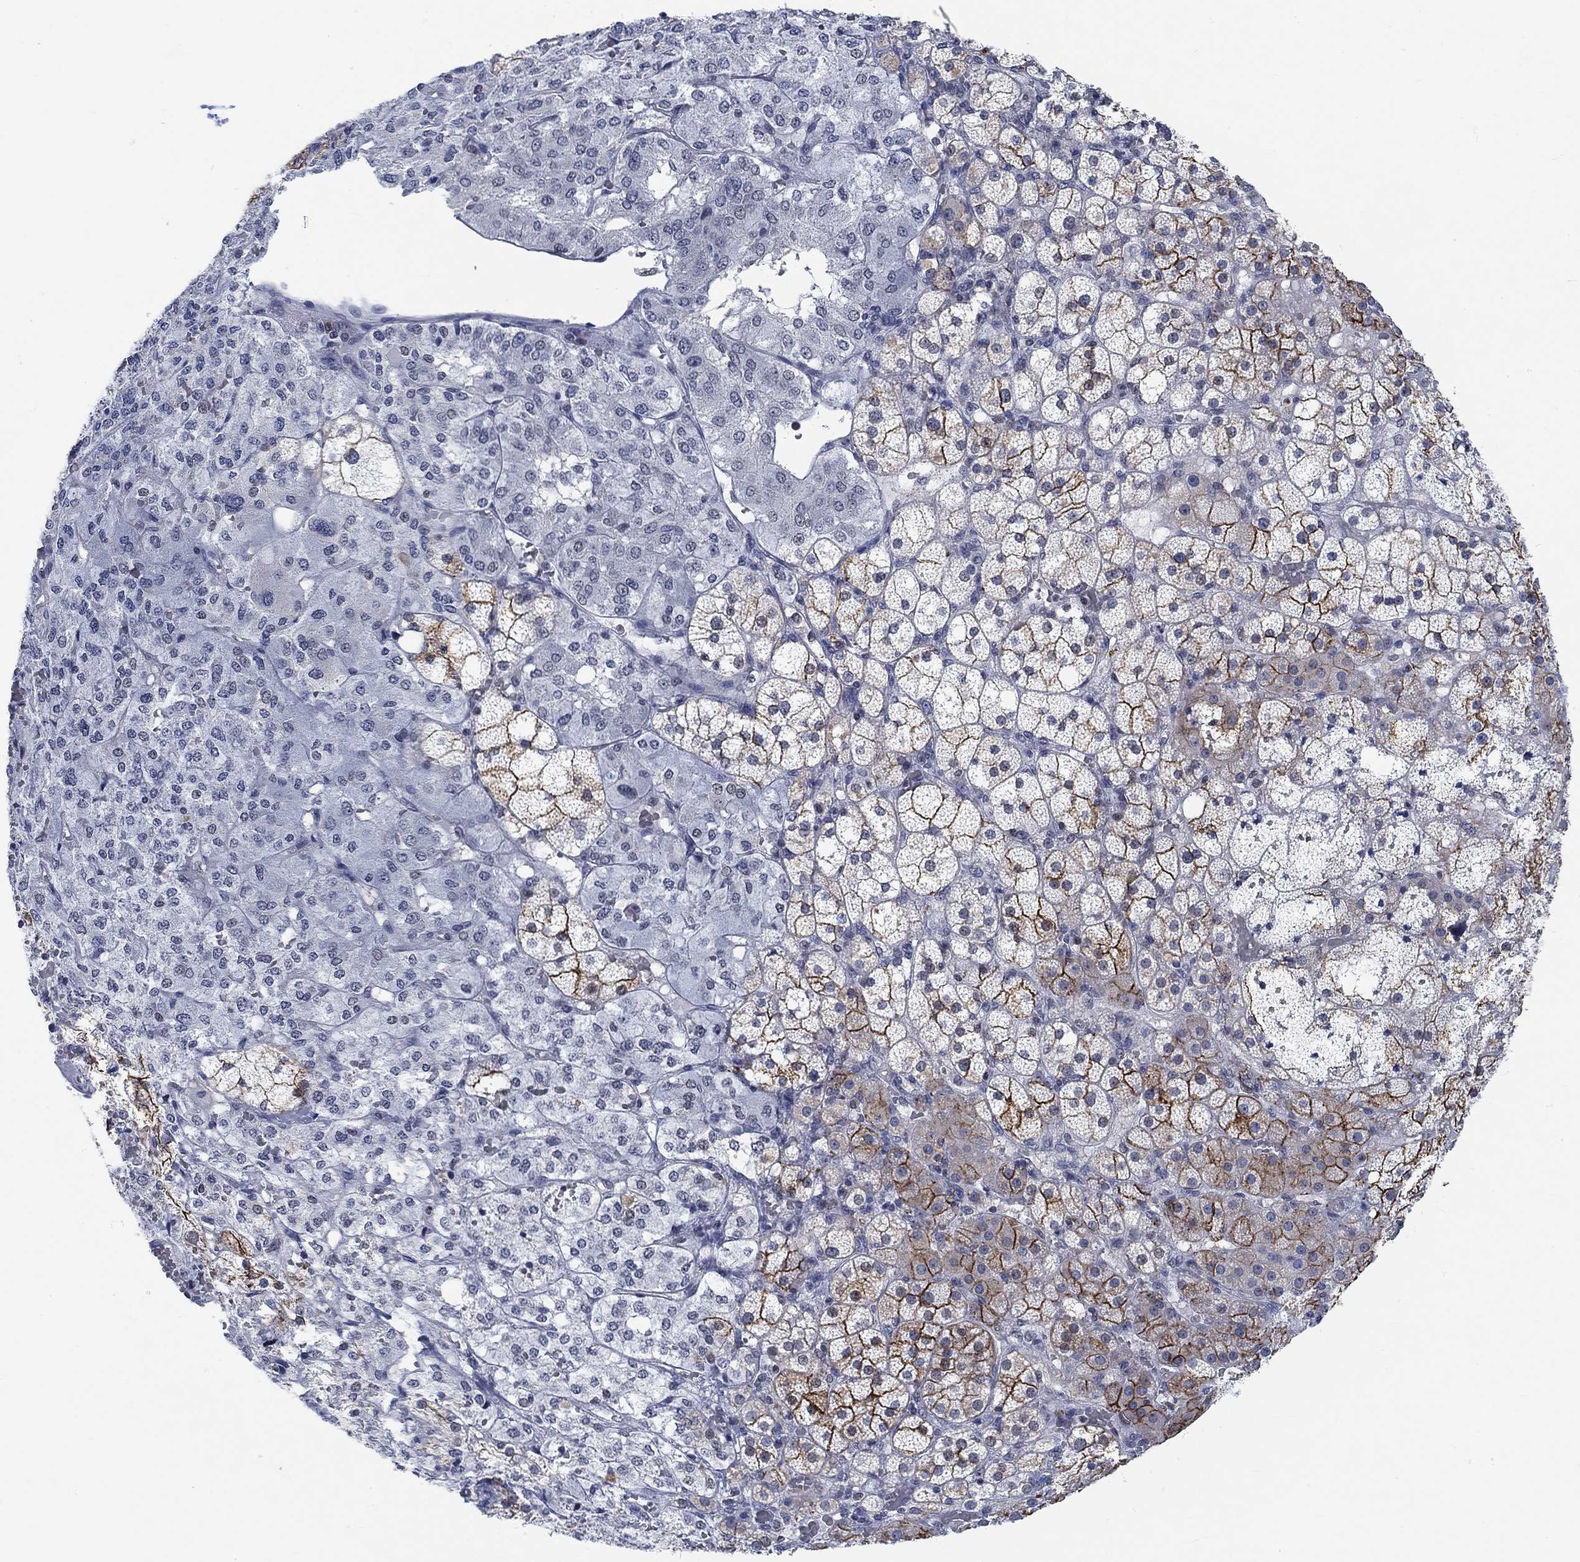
{"staining": {"intensity": "strong", "quantity": "25%-75%", "location": "cytoplasmic/membranous"}, "tissue": "adrenal gland", "cell_type": "Glandular cells", "image_type": "normal", "snomed": [{"axis": "morphology", "description": "Normal tissue, NOS"}, {"axis": "topography", "description": "Adrenal gland"}], "caption": "Glandular cells exhibit strong cytoplasmic/membranous staining in about 25%-75% of cells in unremarkable adrenal gland.", "gene": "KCNH8", "patient": {"sex": "male", "age": 53}}